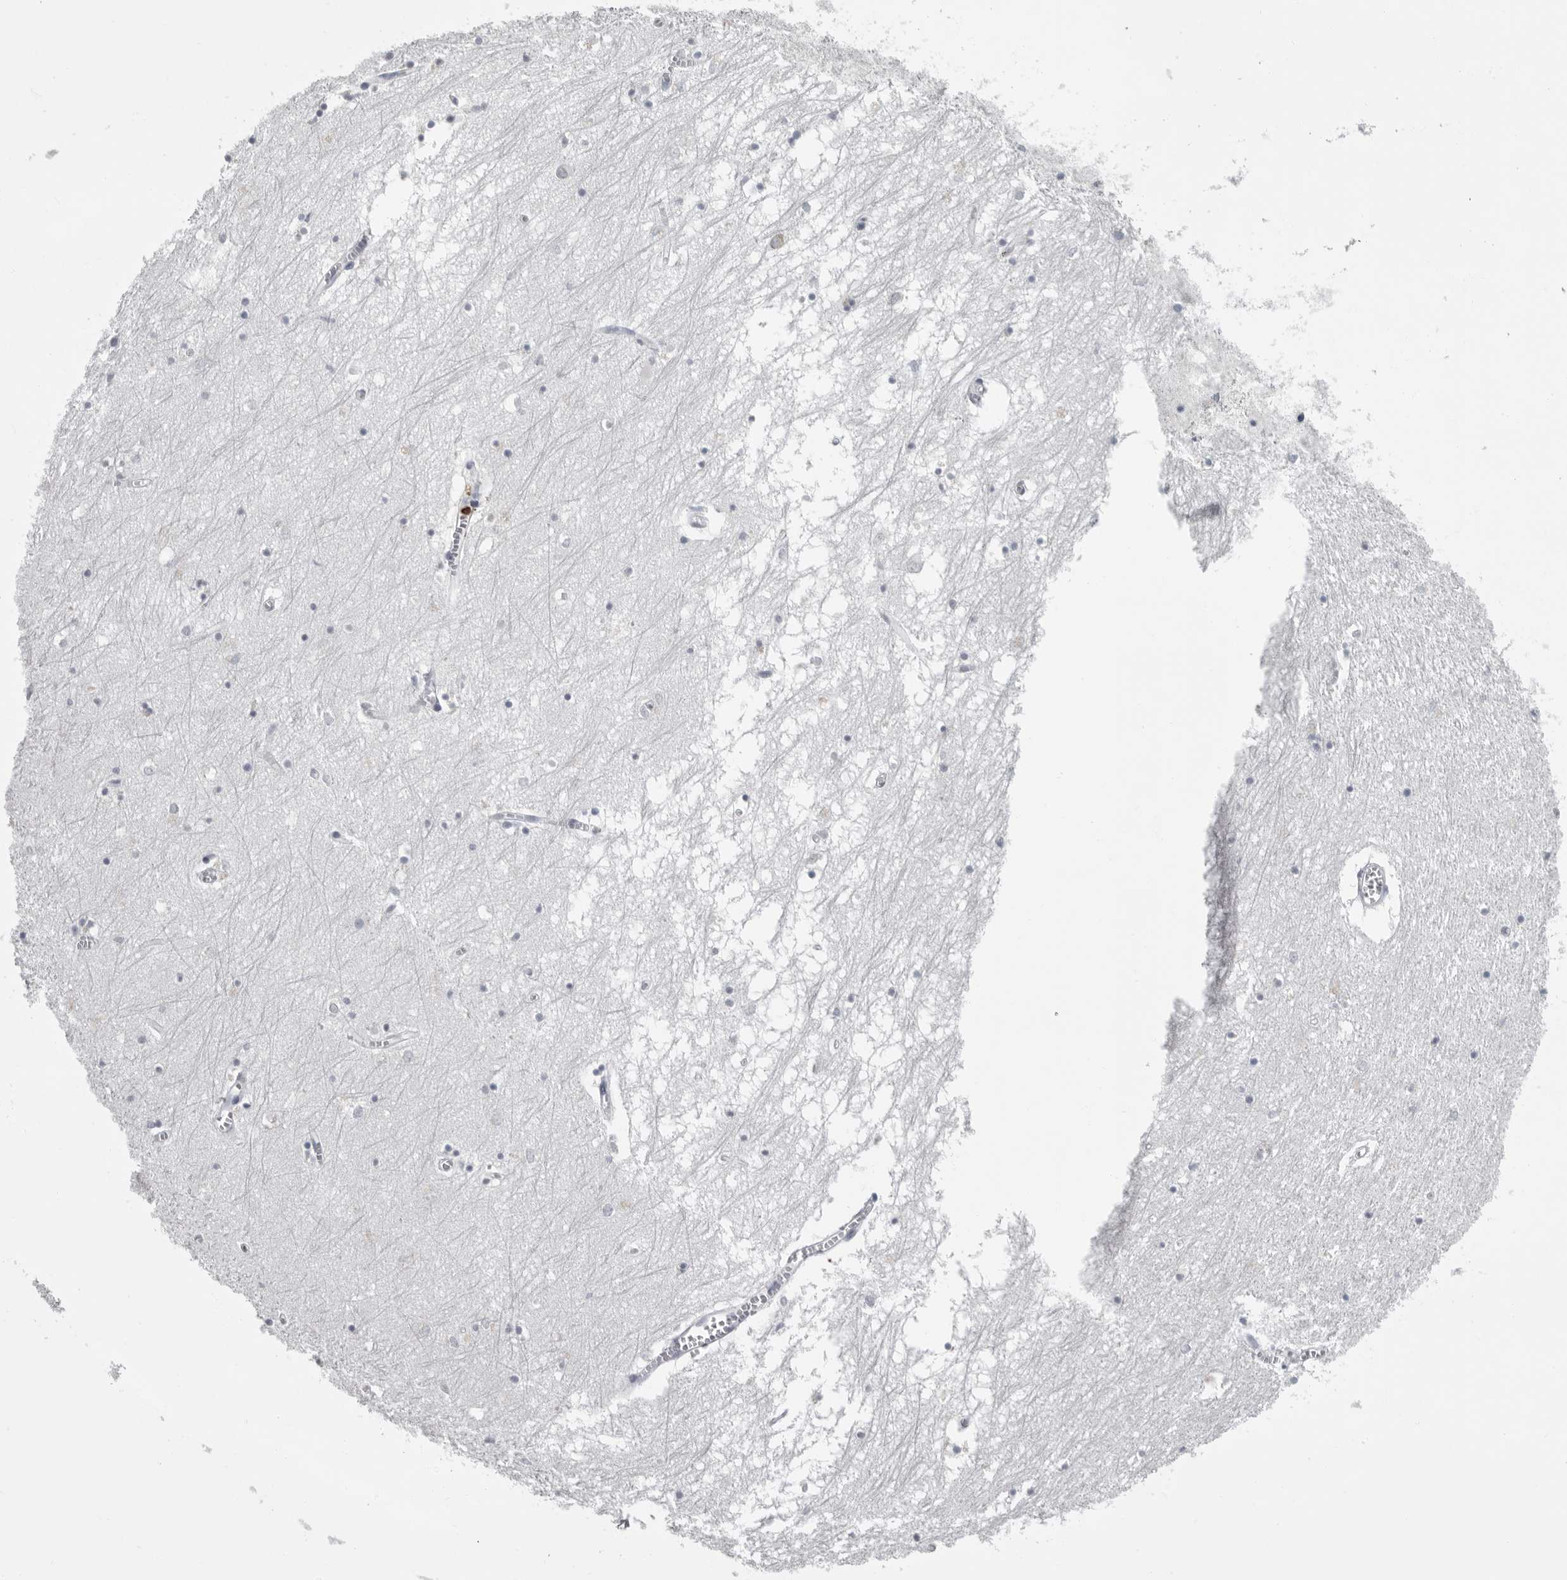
{"staining": {"intensity": "negative", "quantity": "none", "location": "none"}, "tissue": "hippocampus", "cell_type": "Glial cells", "image_type": "normal", "snomed": [{"axis": "morphology", "description": "Normal tissue, NOS"}, {"axis": "topography", "description": "Hippocampus"}], "caption": "This is an immunohistochemistry (IHC) photomicrograph of benign human hippocampus. There is no expression in glial cells.", "gene": "GNLY", "patient": {"sex": "male", "age": 70}}